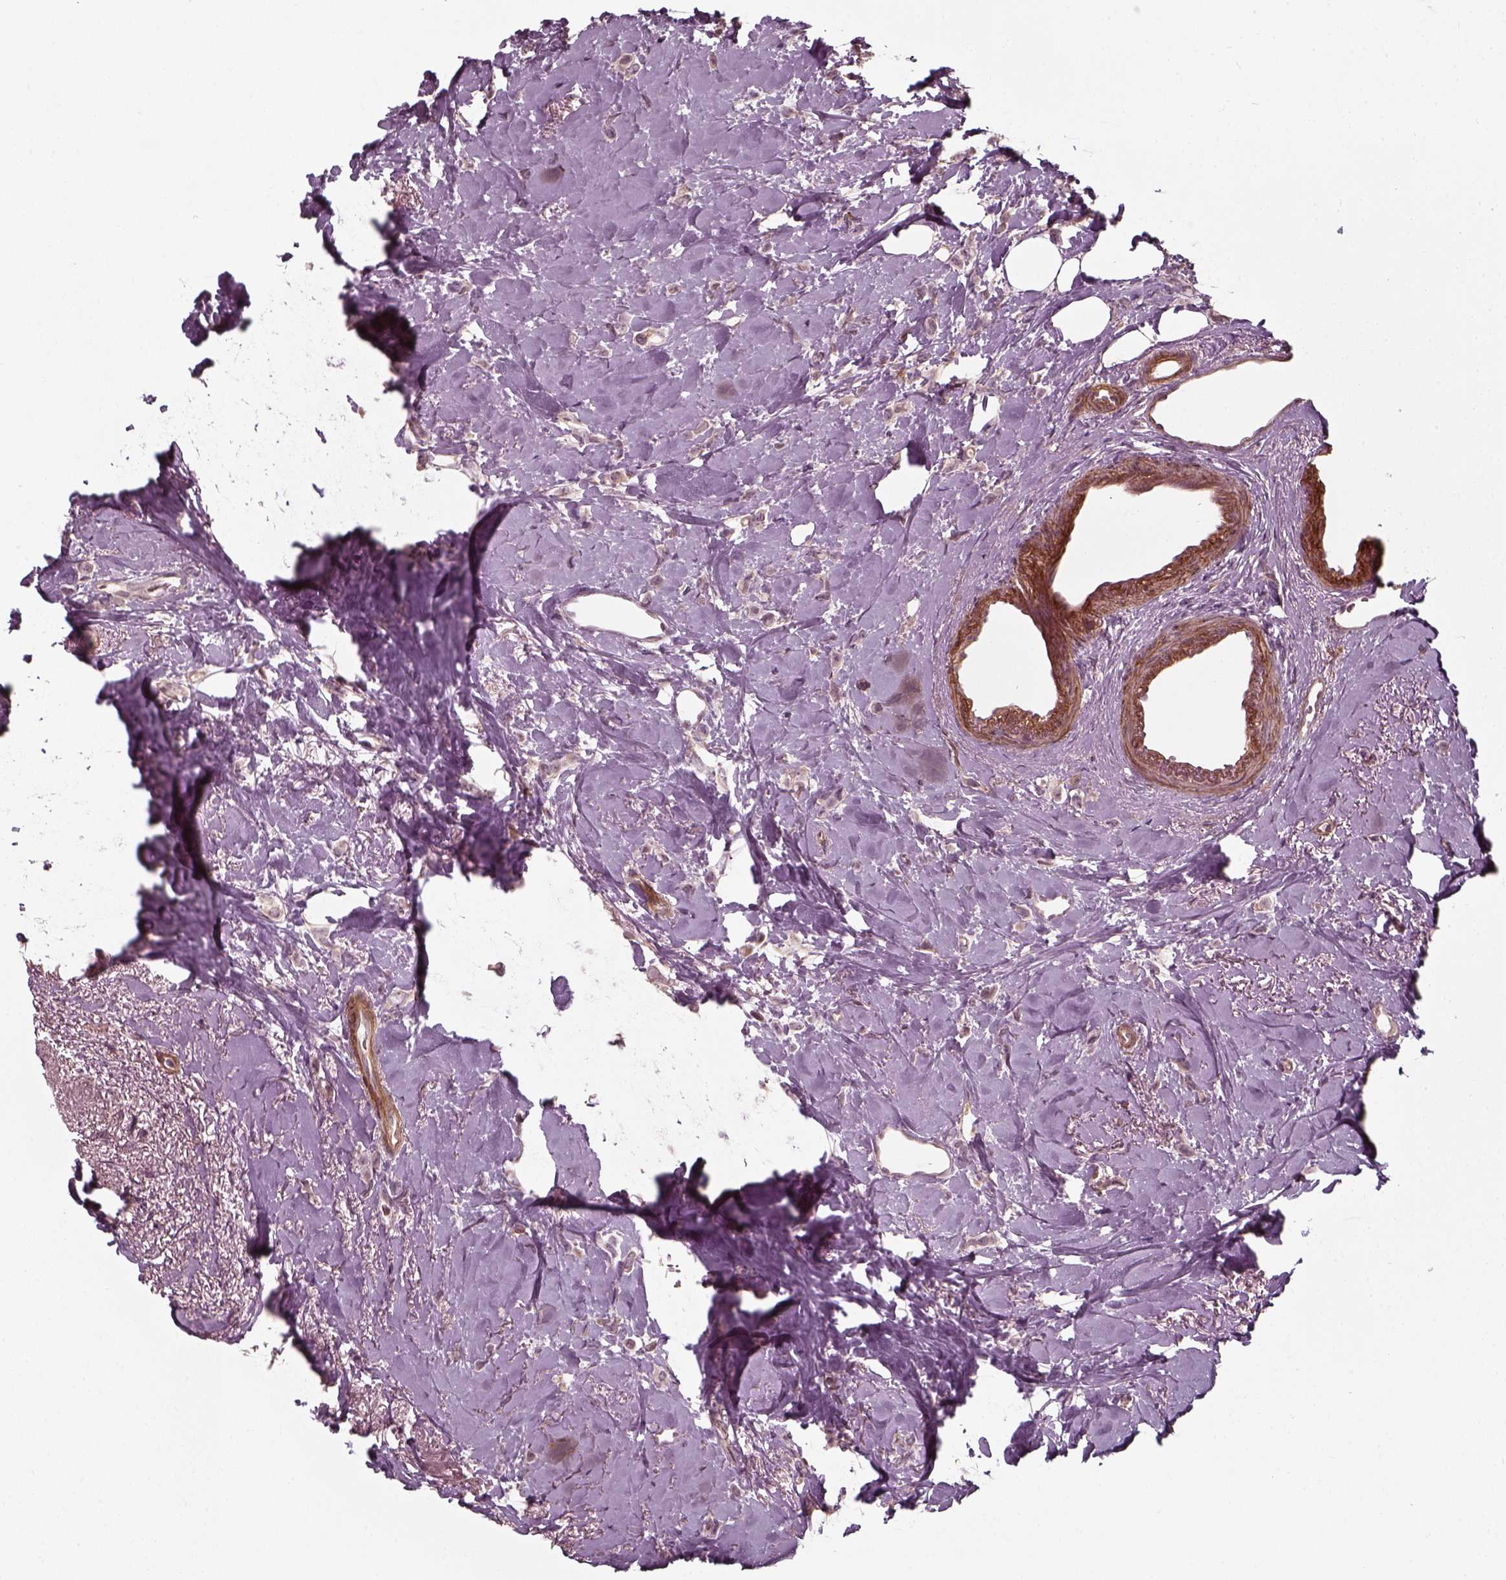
{"staining": {"intensity": "negative", "quantity": "none", "location": "none"}, "tissue": "breast cancer", "cell_type": "Tumor cells", "image_type": "cancer", "snomed": [{"axis": "morphology", "description": "Lobular carcinoma"}, {"axis": "topography", "description": "Breast"}], "caption": "Tumor cells are negative for protein expression in human breast lobular carcinoma.", "gene": "LAMB2", "patient": {"sex": "female", "age": 66}}